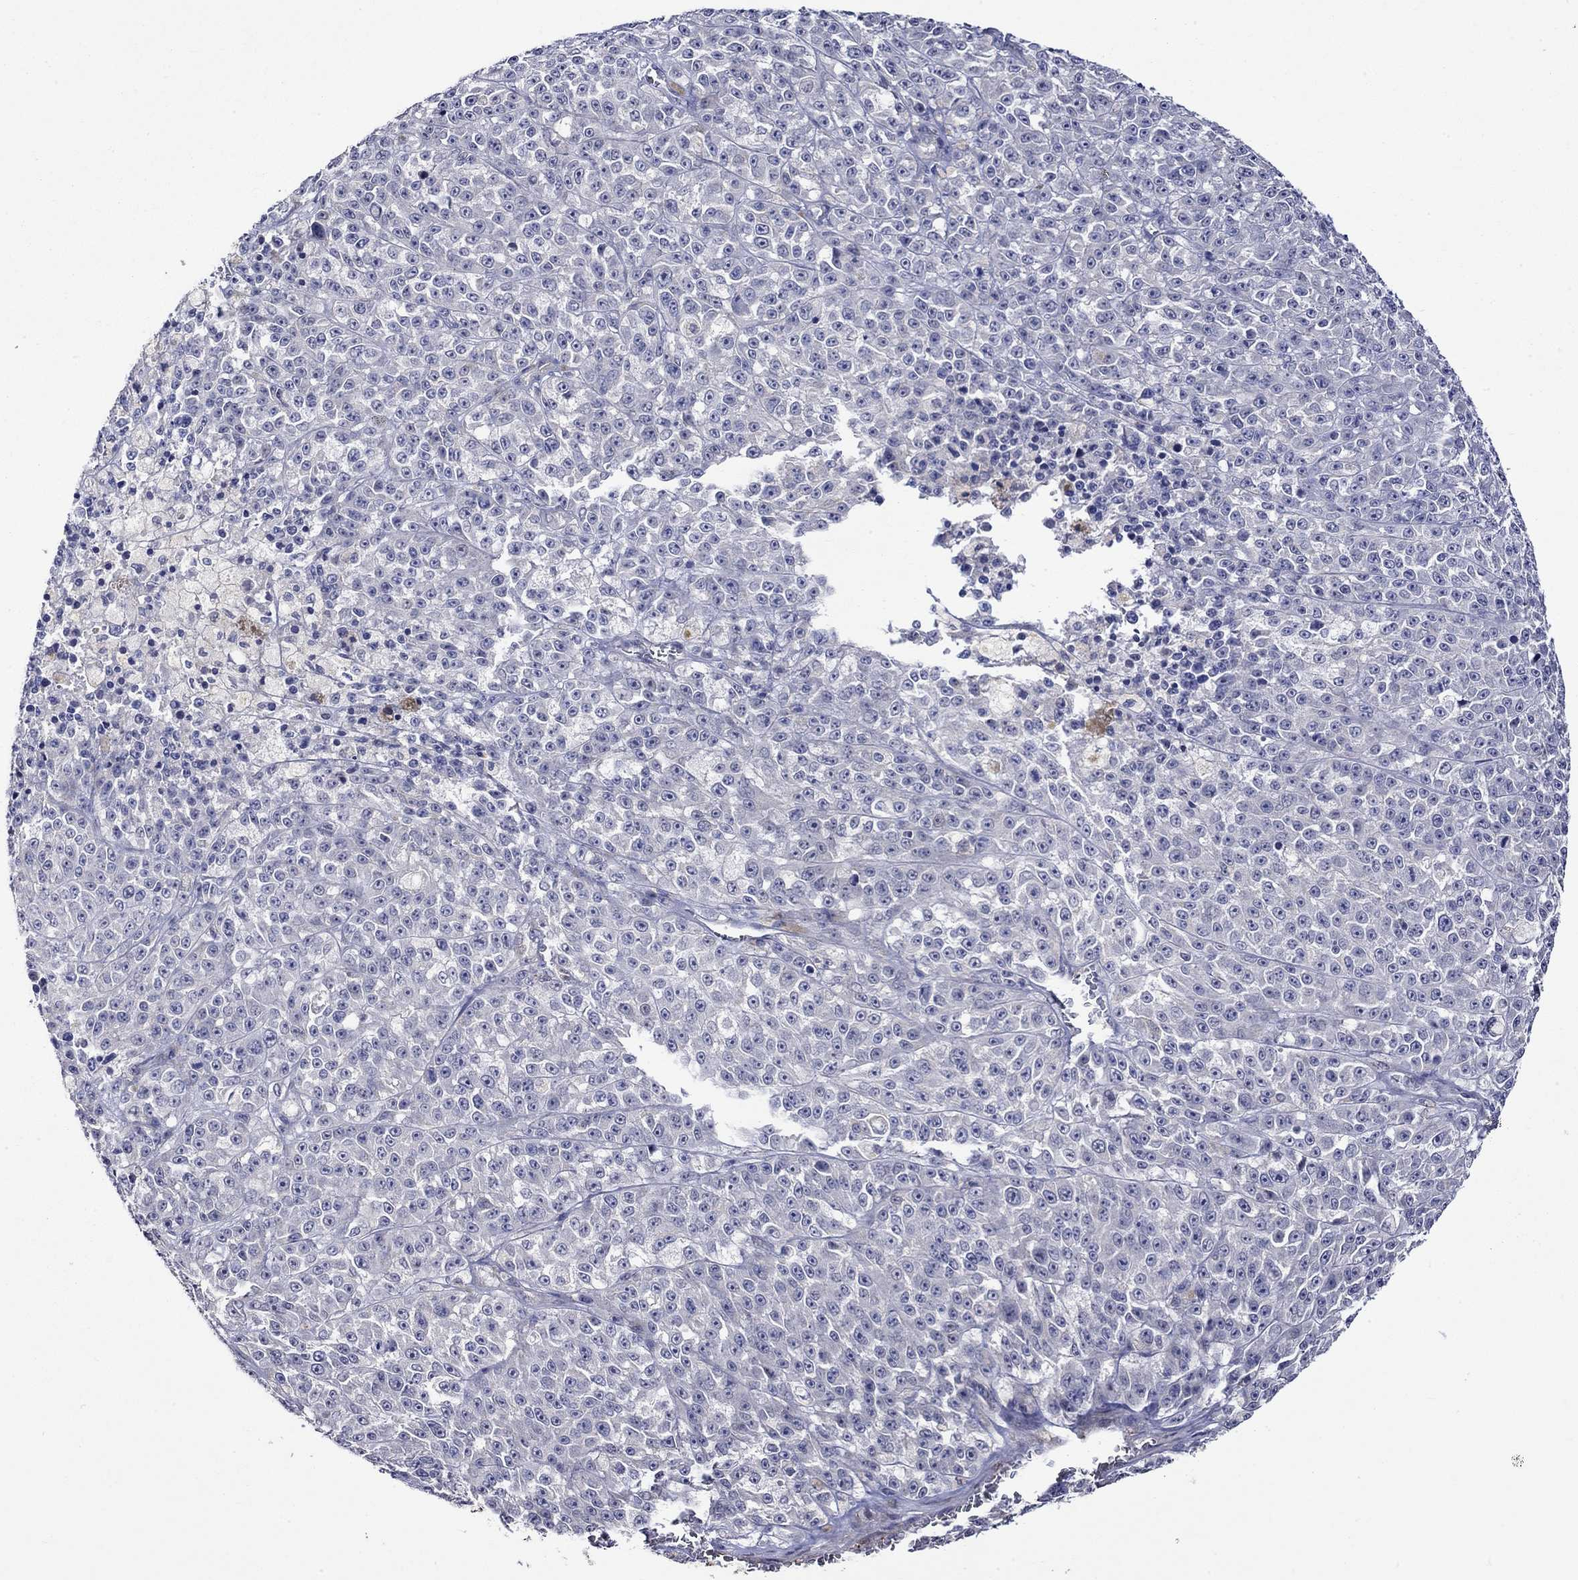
{"staining": {"intensity": "negative", "quantity": "none", "location": "none"}, "tissue": "melanoma", "cell_type": "Tumor cells", "image_type": "cancer", "snomed": [{"axis": "morphology", "description": "Malignant melanoma, NOS"}, {"axis": "topography", "description": "Skin"}], "caption": "IHC image of neoplastic tissue: human melanoma stained with DAB shows no significant protein positivity in tumor cells. Nuclei are stained in blue.", "gene": "CRYAB", "patient": {"sex": "female", "age": 58}}